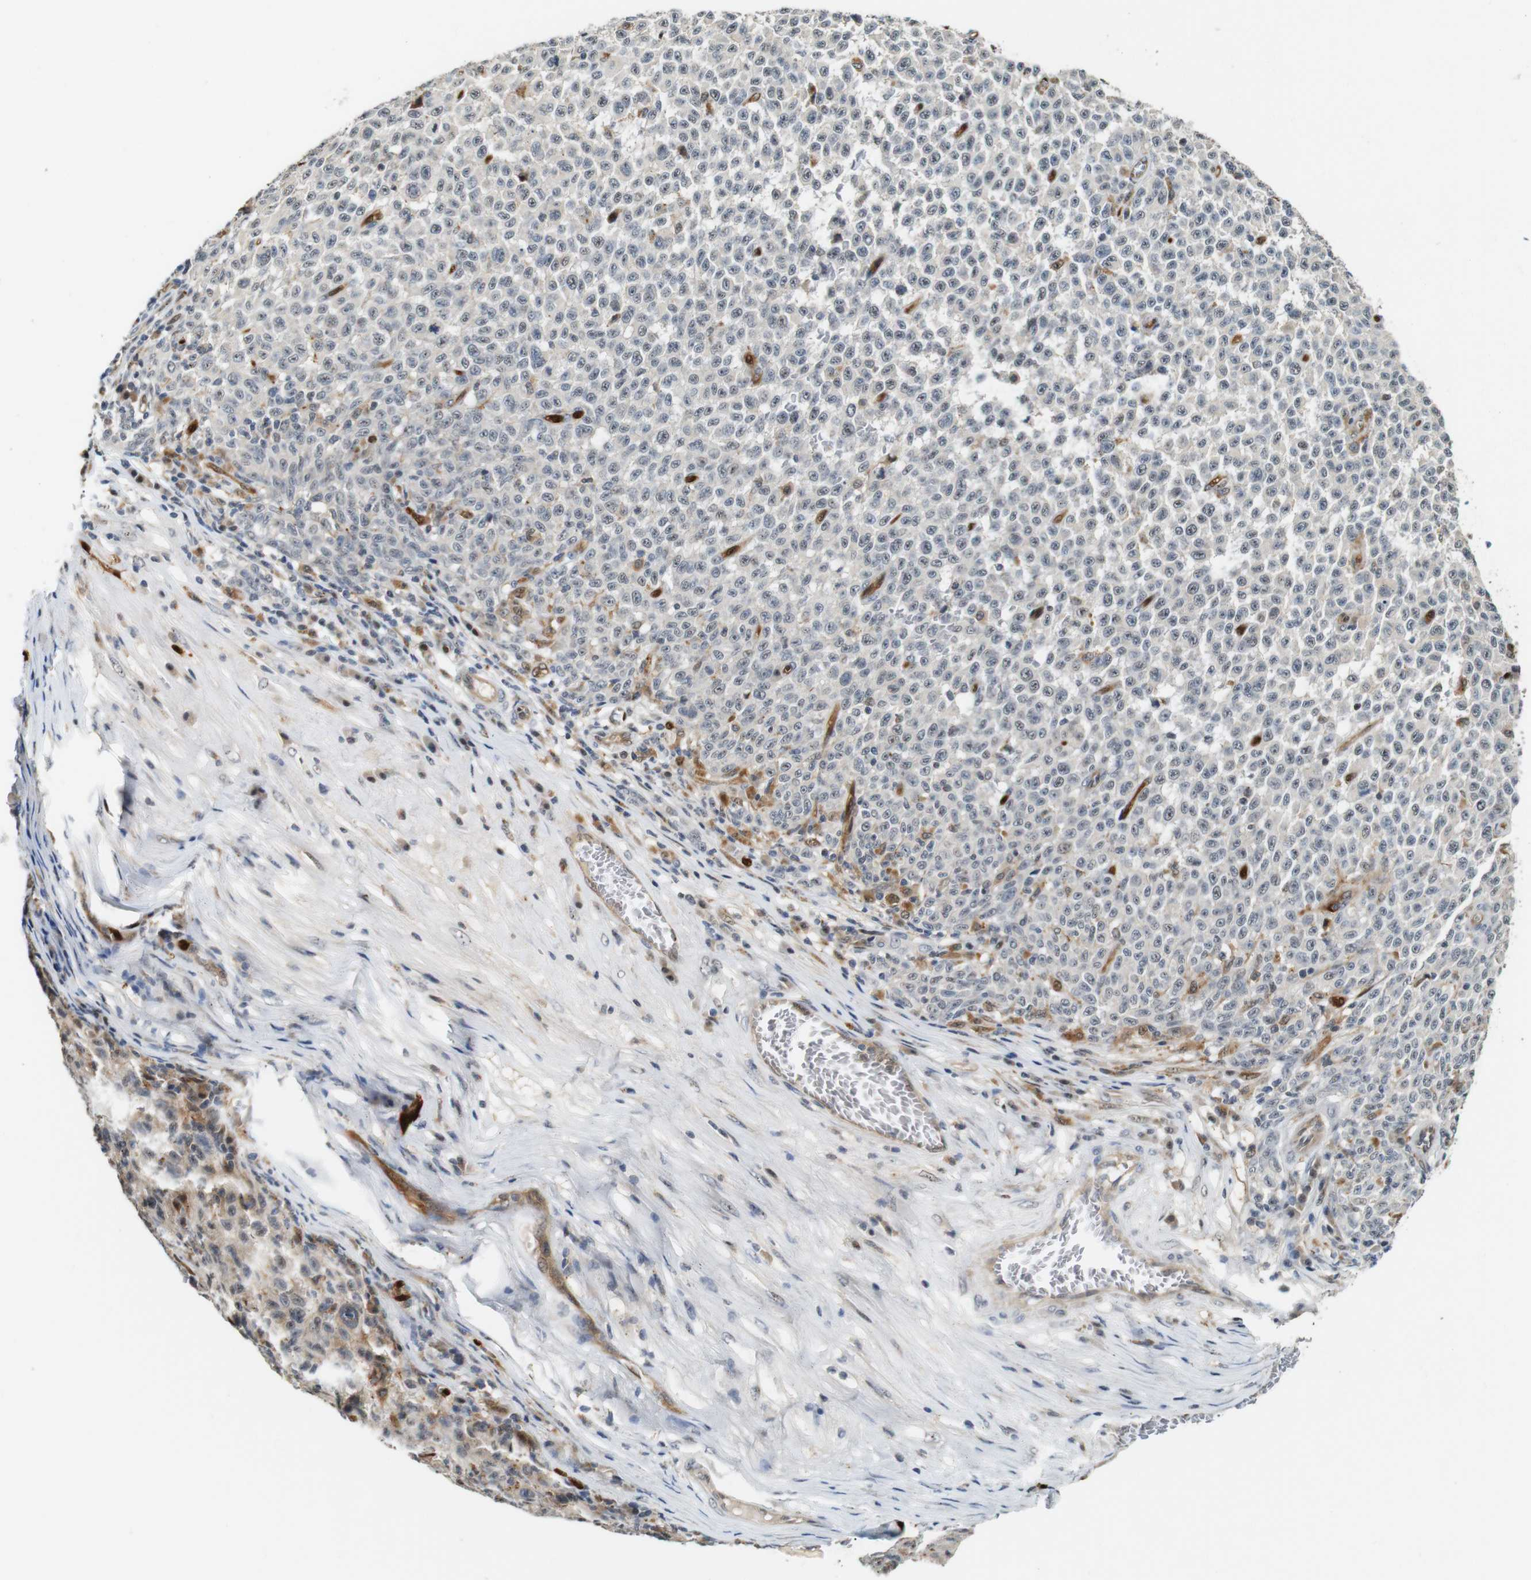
{"staining": {"intensity": "negative", "quantity": "none", "location": "none"}, "tissue": "melanoma", "cell_type": "Tumor cells", "image_type": "cancer", "snomed": [{"axis": "morphology", "description": "Malignant melanoma, NOS"}, {"axis": "topography", "description": "Skin"}], "caption": "Malignant melanoma was stained to show a protein in brown. There is no significant staining in tumor cells. Nuclei are stained in blue.", "gene": "LXN", "patient": {"sex": "female", "age": 82}}